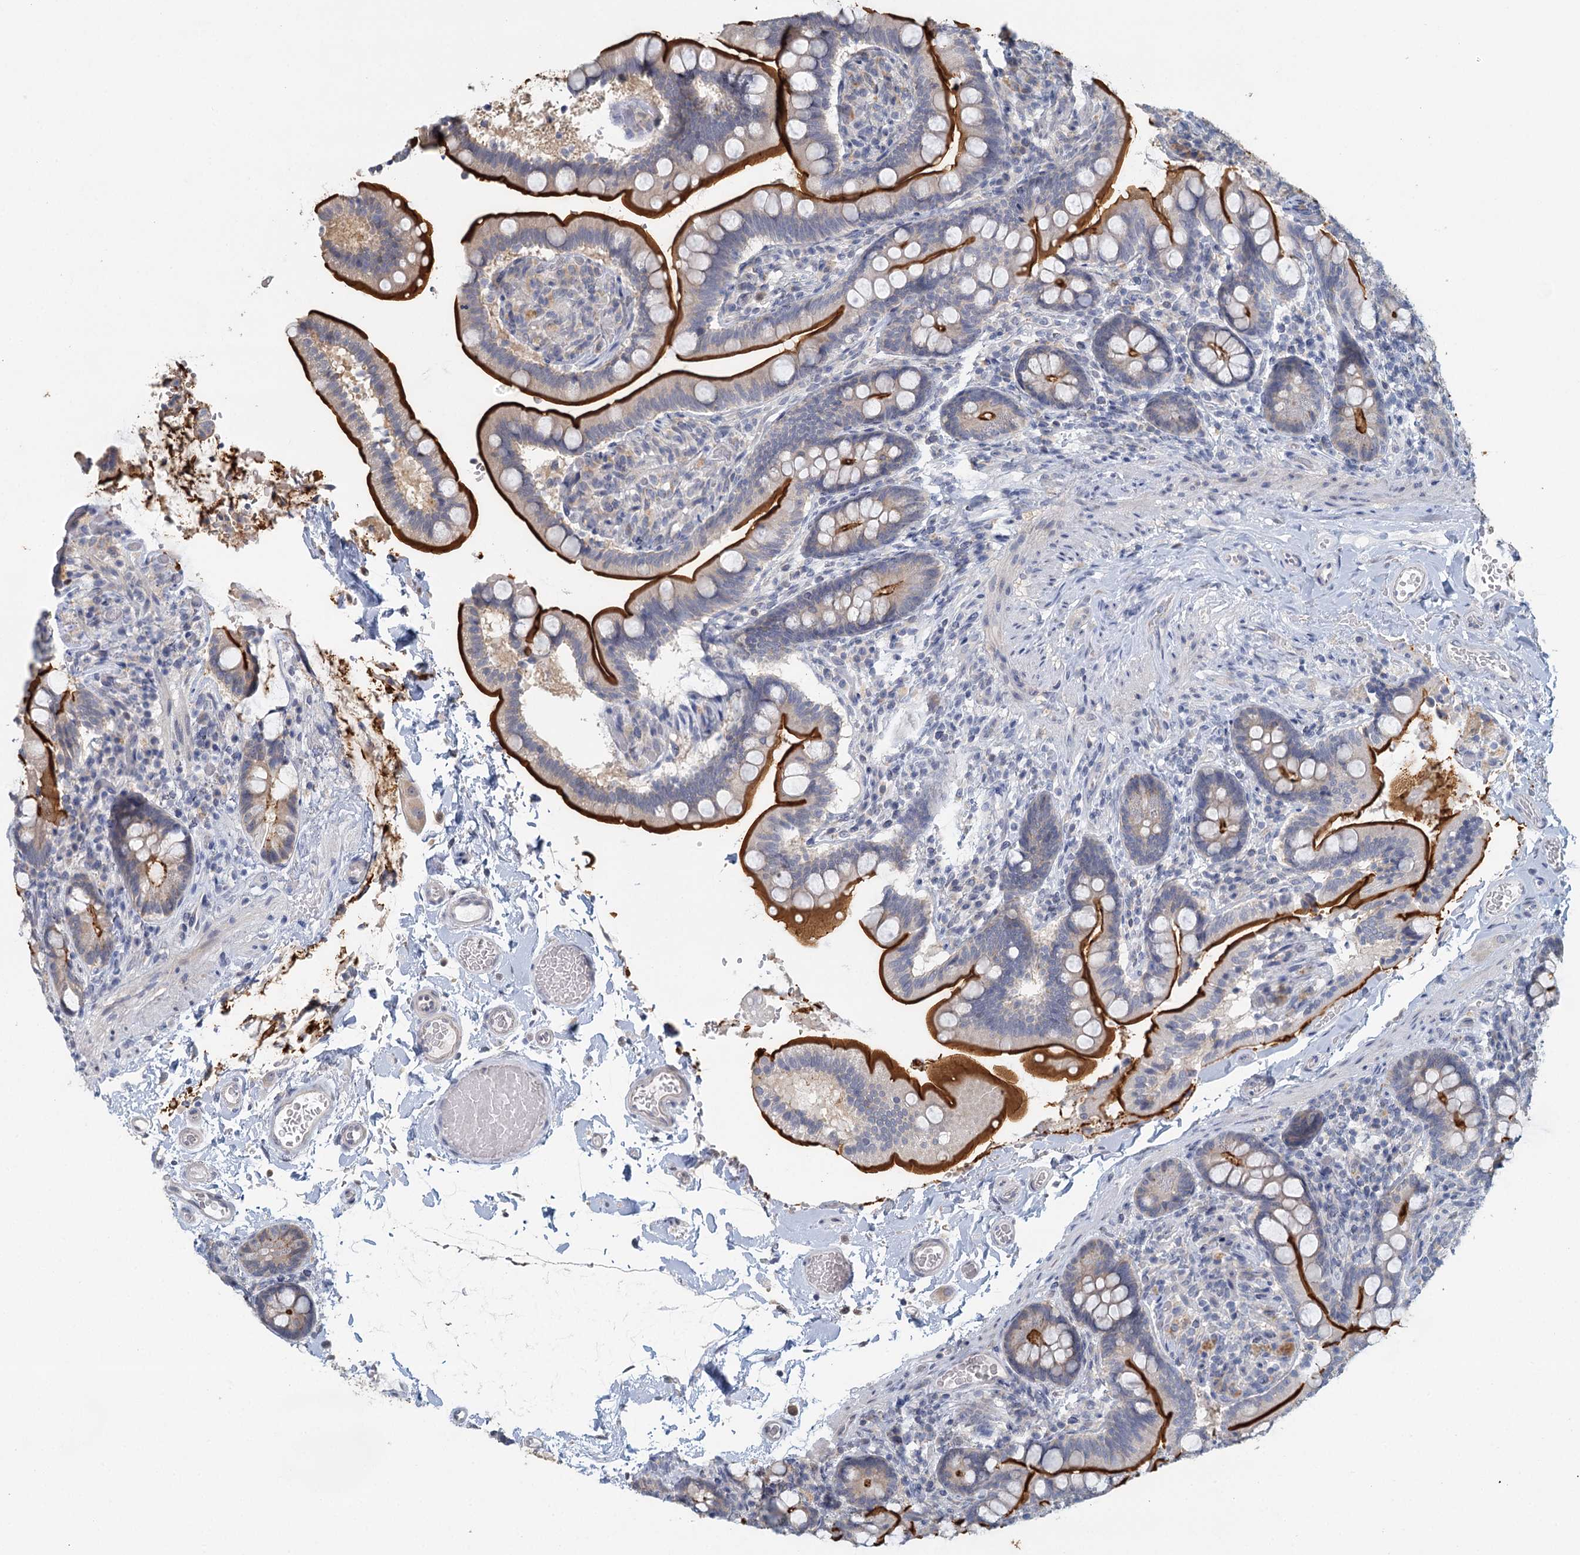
{"staining": {"intensity": "strong", "quantity": "25%-75%", "location": "cytoplasmic/membranous"}, "tissue": "small intestine", "cell_type": "Glandular cells", "image_type": "normal", "snomed": [{"axis": "morphology", "description": "Normal tissue, NOS"}, {"axis": "topography", "description": "Small intestine"}], "caption": "Small intestine stained with IHC exhibits strong cytoplasmic/membranous positivity in about 25%-75% of glandular cells.", "gene": "MYO7B", "patient": {"sex": "female", "age": 64}}